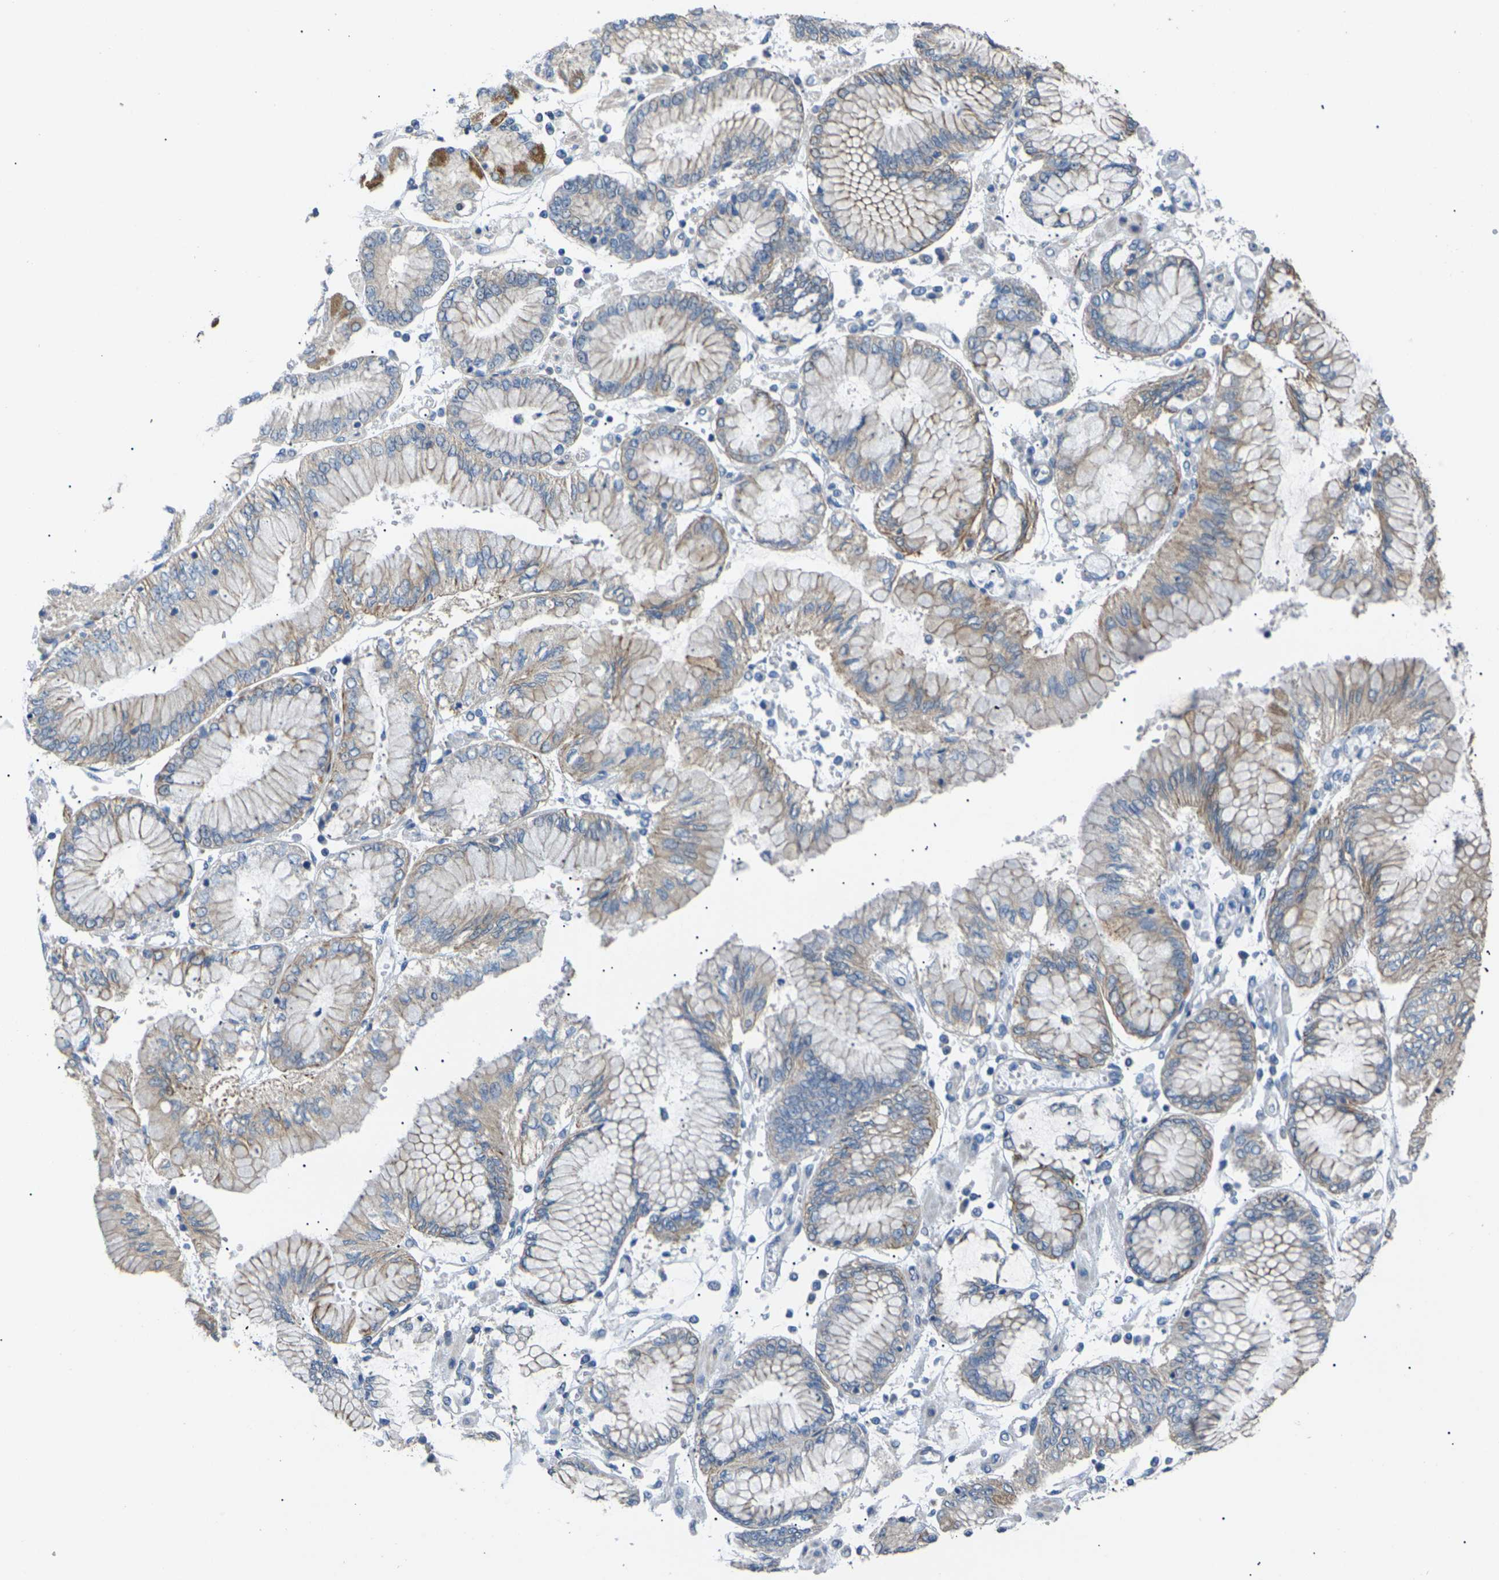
{"staining": {"intensity": "weak", "quantity": ">75%", "location": "cytoplasmic/membranous"}, "tissue": "stomach cancer", "cell_type": "Tumor cells", "image_type": "cancer", "snomed": [{"axis": "morphology", "description": "Adenocarcinoma, NOS"}, {"axis": "topography", "description": "Stomach"}], "caption": "DAB immunohistochemical staining of stomach adenocarcinoma demonstrates weak cytoplasmic/membranous protein expression in about >75% of tumor cells.", "gene": "KLHDC8B", "patient": {"sex": "male", "age": 76}}